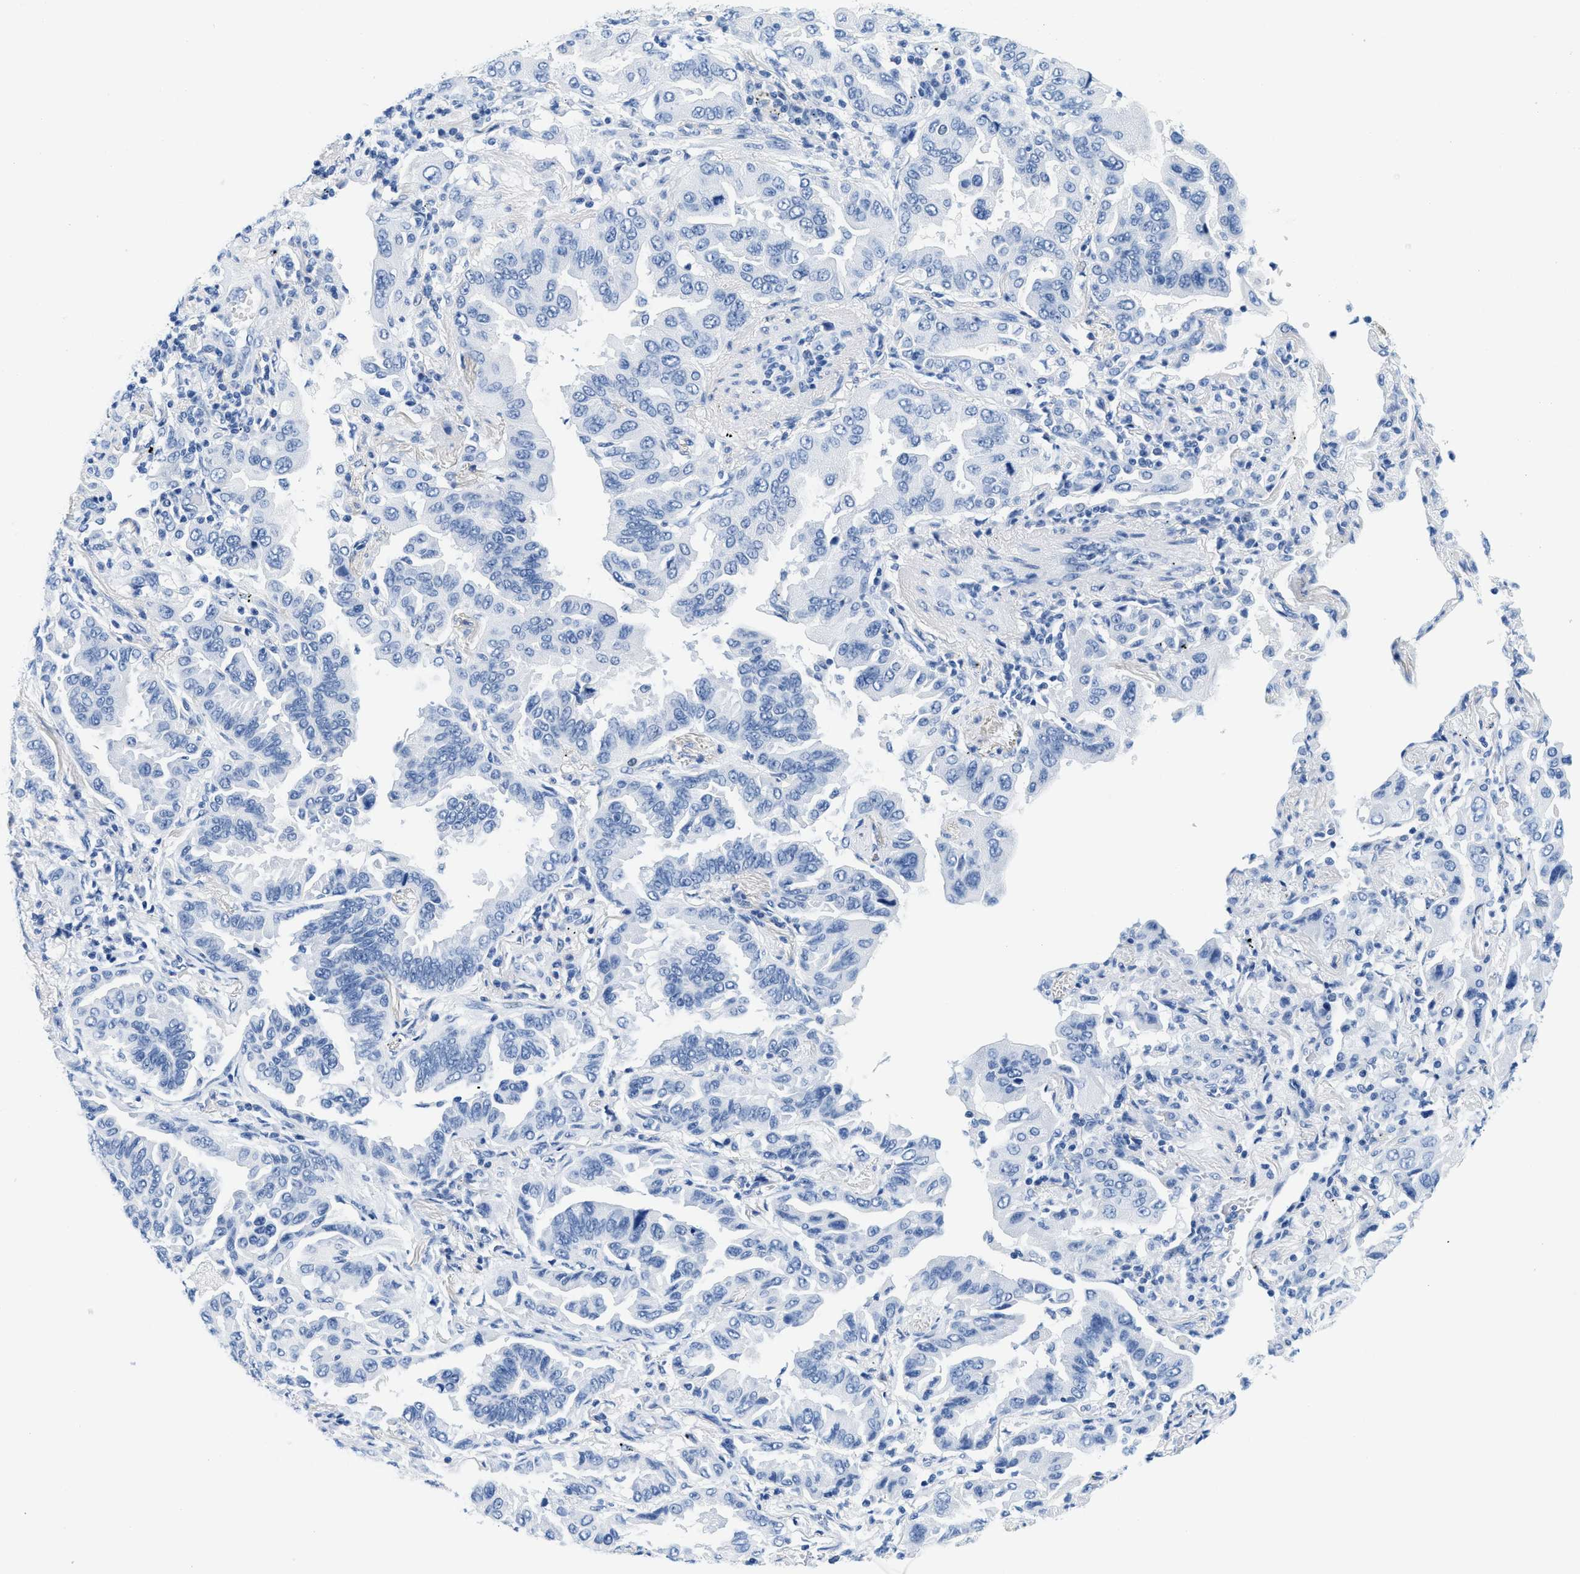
{"staining": {"intensity": "negative", "quantity": "none", "location": "none"}, "tissue": "lung cancer", "cell_type": "Tumor cells", "image_type": "cancer", "snomed": [{"axis": "morphology", "description": "Adenocarcinoma, NOS"}, {"axis": "topography", "description": "Lung"}], "caption": "Adenocarcinoma (lung) was stained to show a protein in brown. There is no significant expression in tumor cells.", "gene": "GSN", "patient": {"sex": "female", "age": 65}}